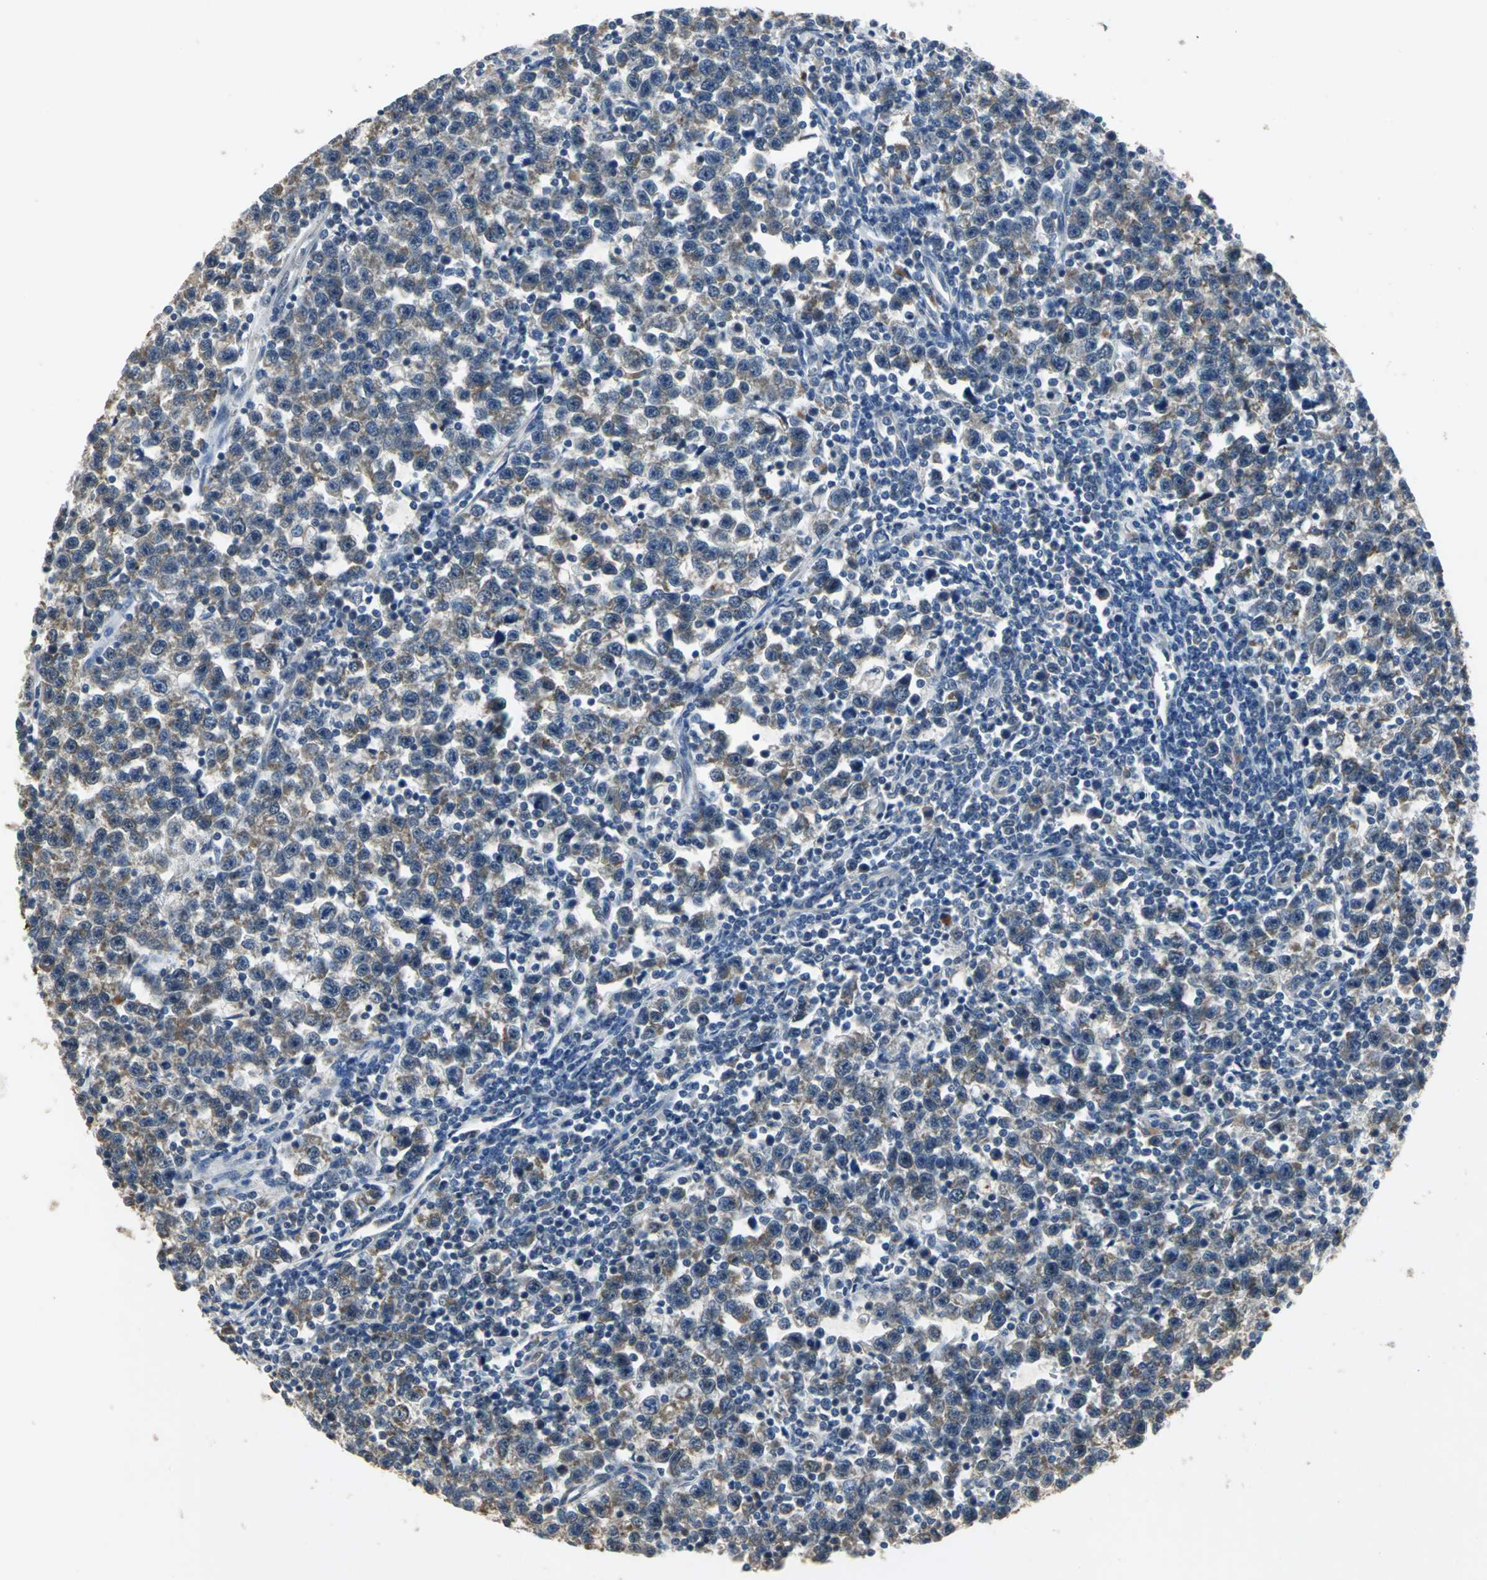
{"staining": {"intensity": "weak", "quantity": "25%-75%", "location": "cytoplasmic/membranous"}, "tissue": "testis cancer", "cell_type": "Tumor cells", "image_type": "cancer", "snomed": [{"axis": "morphology", "description": "Seminoma, NOS"}, {"axis": "topography", "description": "Testis"}], "caption": "IHC staining of testis seminoma, which shows low levels of weak cytoplasmic/membranous expression in about 25%-75% of tumor cells indicating weak cytoplasmic/membranous protein staining. The staining was performed using DAB (brown) for protein detection and nuclei were counterstained in hematoxylin (blue).", "gene": "OCLN", "patient": {"sex": "male", "age": 43}}